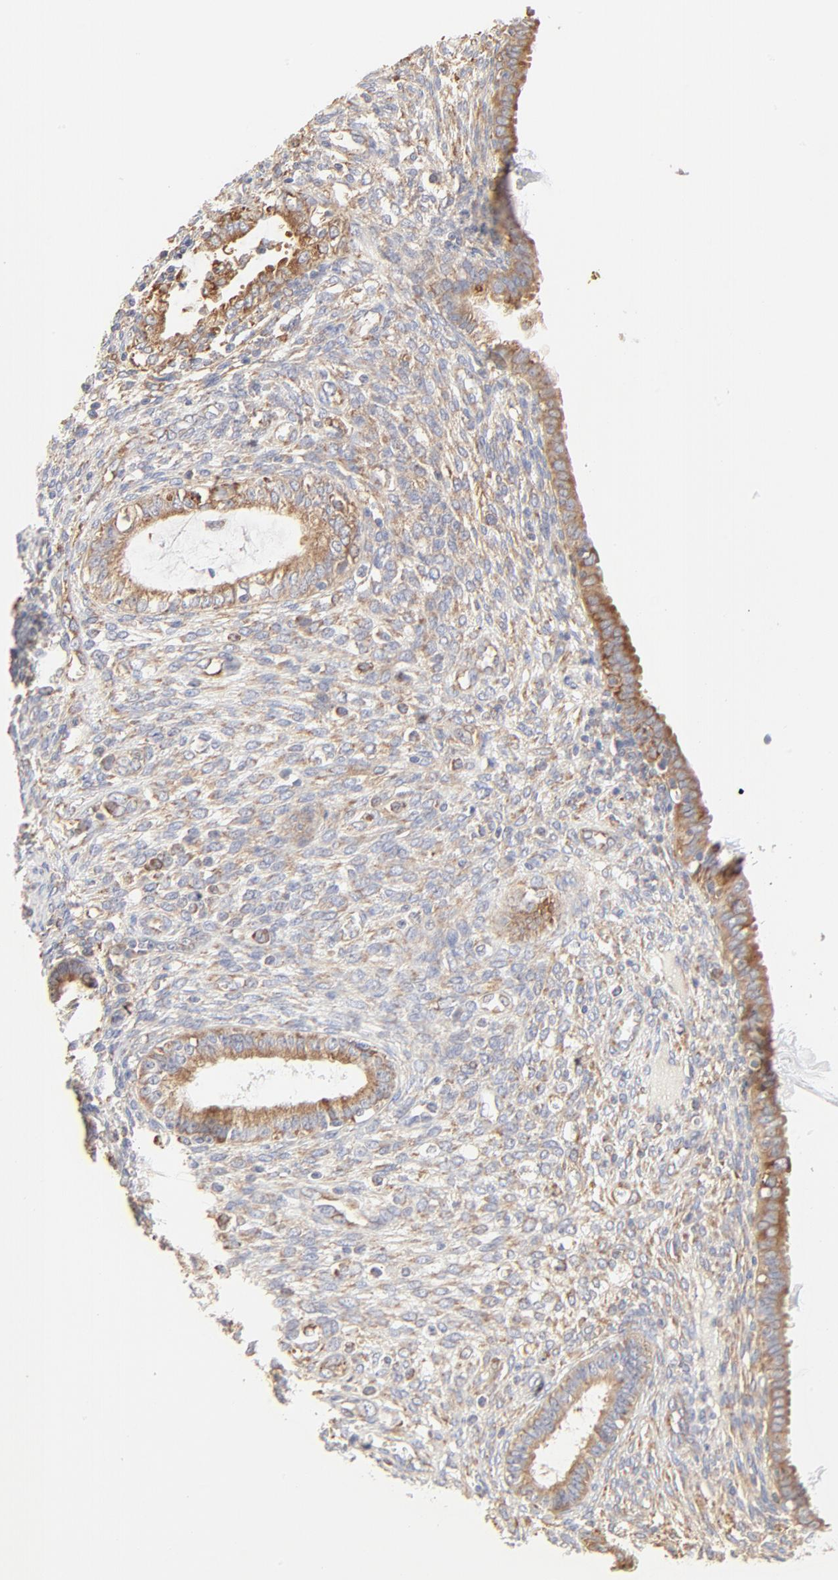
{"staining": {"intensity": "moderate", "quantity": ">75%", "location": "cytoplasmic/membranous"}, "tissue": "endometrium", "cell_type": "Cells in endometrial stroma", "image_type": "normal", "snomed": [{"axis": "morphology", "description": "Normal tissue, NOS"}, {"axis": "topography", "description": "Endometrium"}], "caption": "IHC photomicrograph of benign endometrium: human endometrium stained using immunohistochemistry demonstrates medium levels of moderate protein expression localized specifically in the cytoplasmic/membranous of cells in endometrial stroma, appearing as a cytoplasmic/membranous brown color.", "gene": "RPS20", "patient": {"sex": "female", "age": 72}}